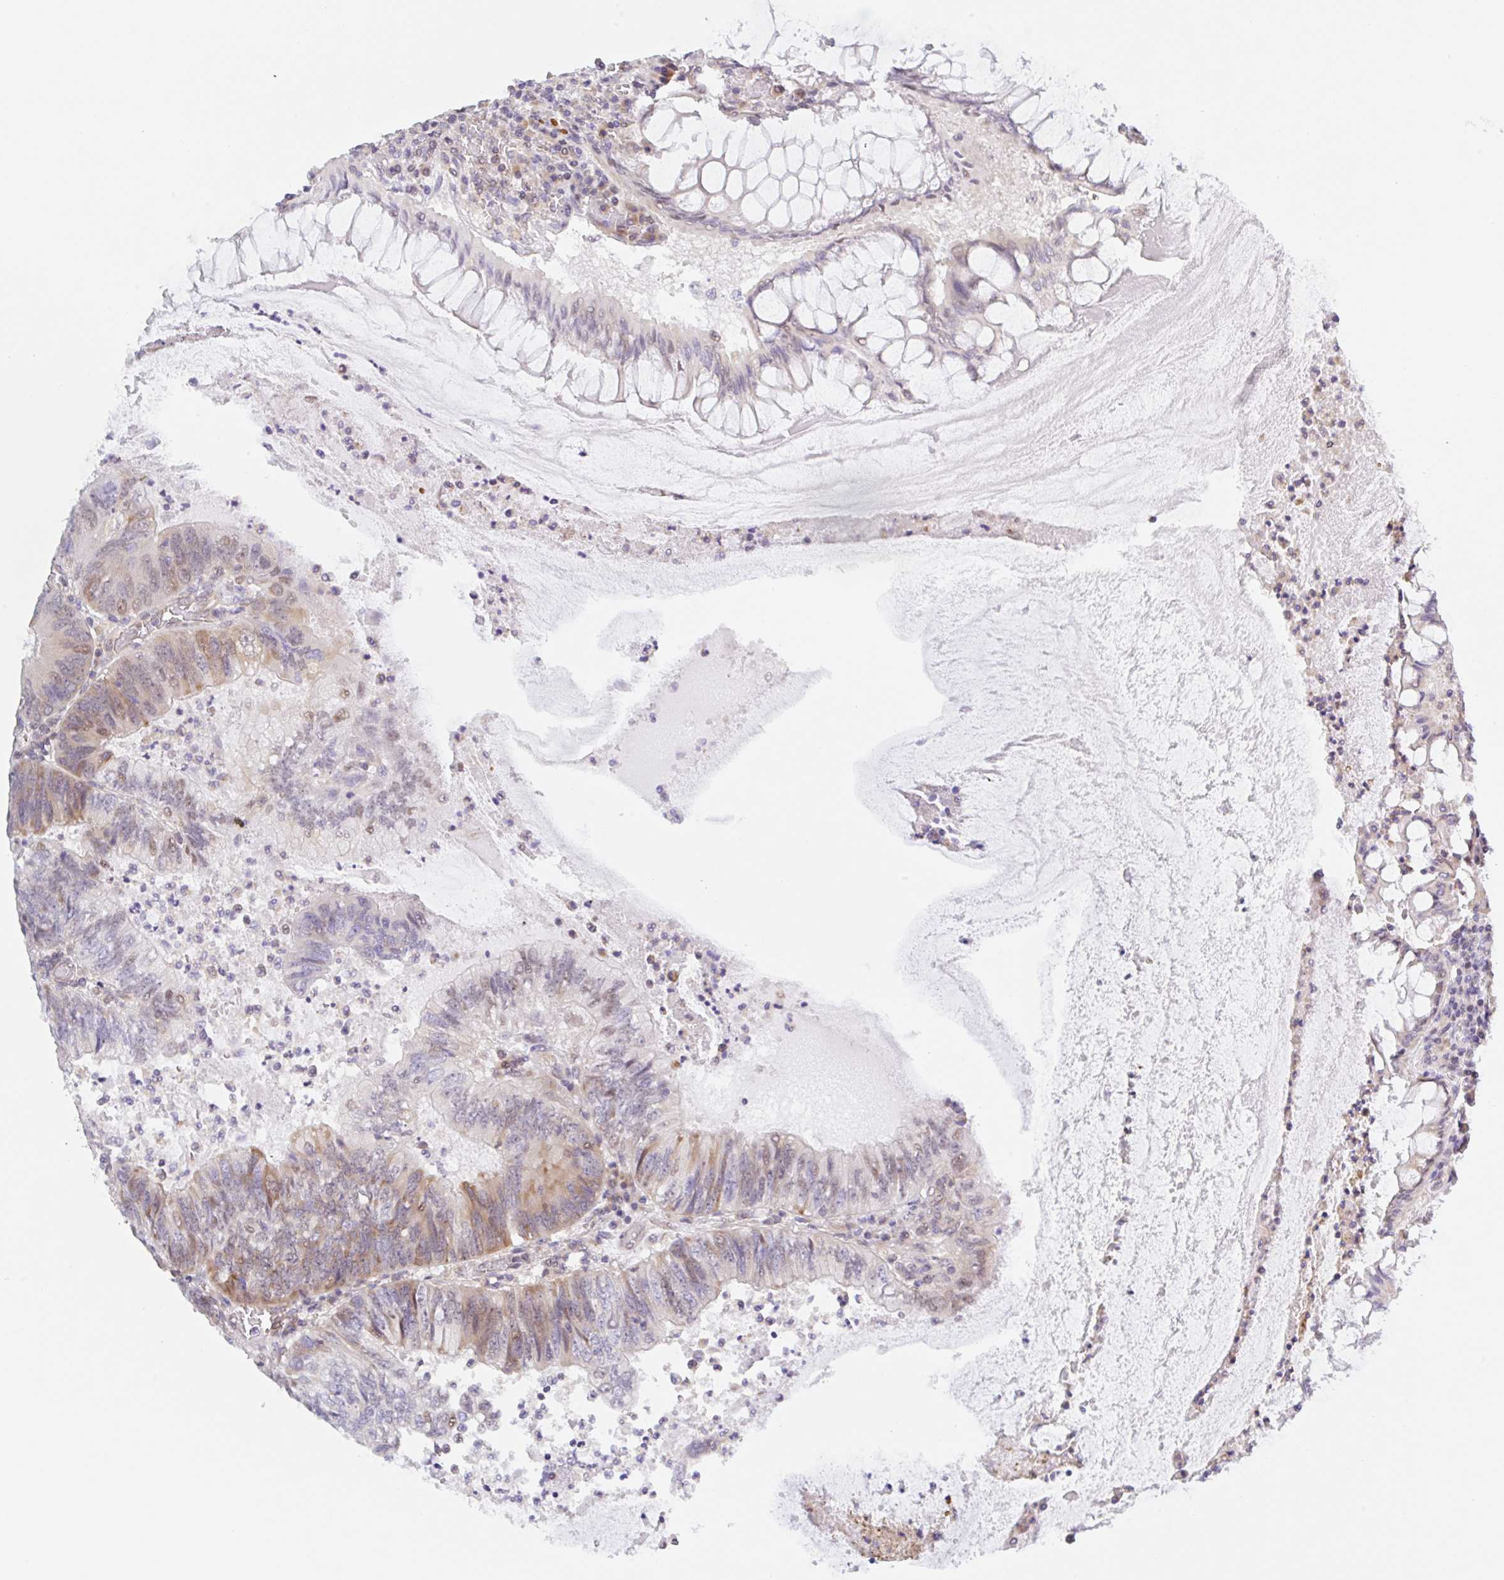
{"staining": {"intensity": "moderate", "quantity": "25%-75%", "location": "cytoplasmic/membranous"}, "tissue": "colorectal cancer", "cell_type": "Tumor cells", "image_type": "cancer", "snomed": [{"axis": "morphology", "description": "Adenocarcinoma, NOS"}, {"axis": "topography", "description": "Colon"}], "caption": "Protein staining by immunohistochemistry displays moderate cytoplasmic/membranous expression in about 25%-75% of tumor cells in colorectal cancer.", "gene": "TBPL2", "patient": {"sex": "male", "age": 67}}